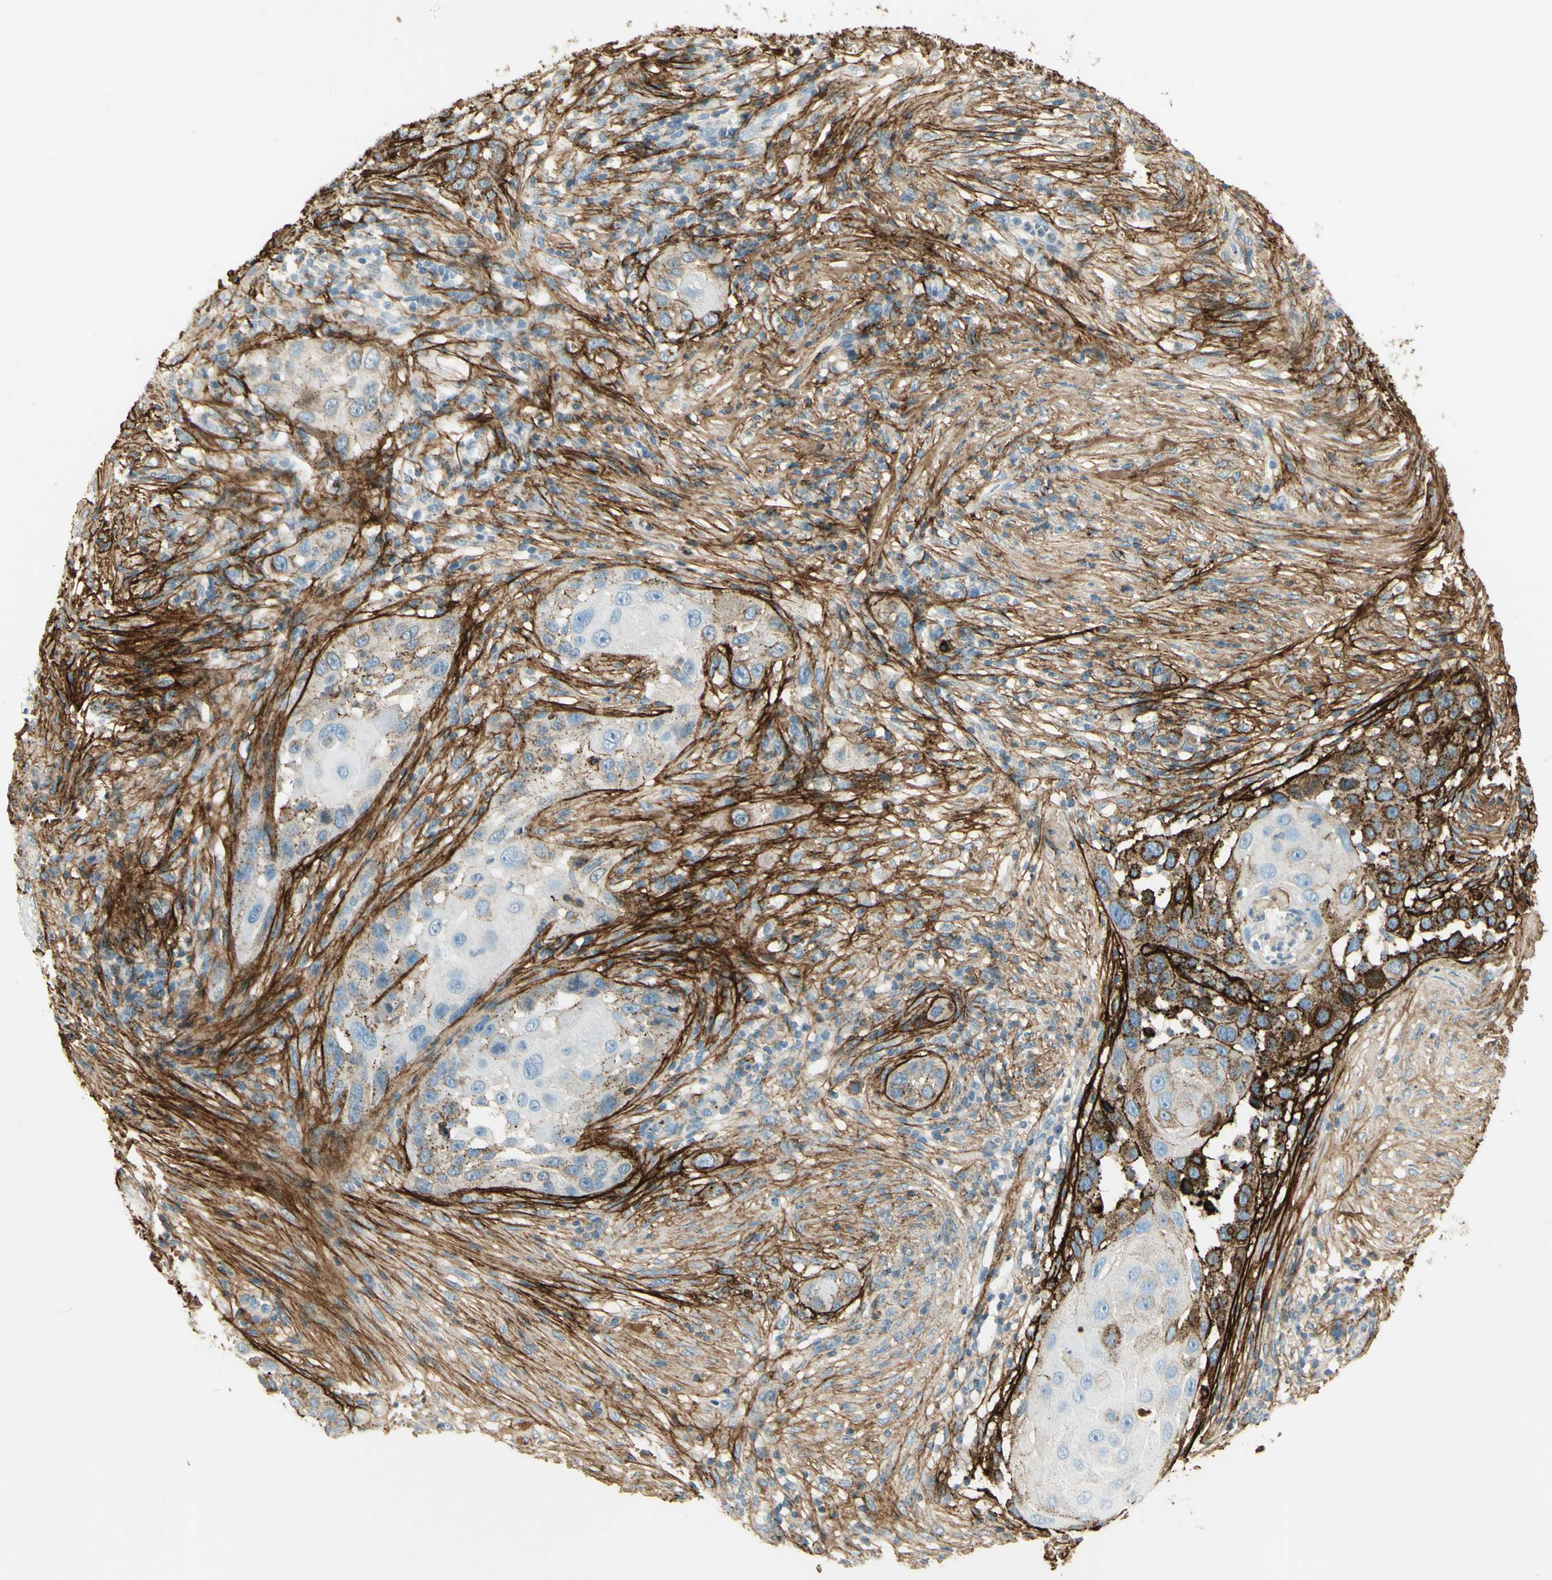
{"staining": {"intensity": "strong", "quantity": "<25%", "location": "cytoplasmic/membranous"}, "tissue": "skin cancer", "cell_type": "Tumor cells", "image_type": "cancer", "snomed": [{"axis": "morphology", "description": "Squamous cell carcinoma, NOS"}, {"axis": "topography", "description": "Skin"}], "caption": "Immunohistochemistry photomicrograph of neoplastic tissue: human skin squamous cell carcinoma stained using immunohistochemistry displays medium levels of strong protein expression localized specifically in the cytoplasmic/membranous of tumor cells, appearing as a cytoplasmic/membranous brown color.", "gene": "TNN", "patient": {"sex": "female", "age": 44}}